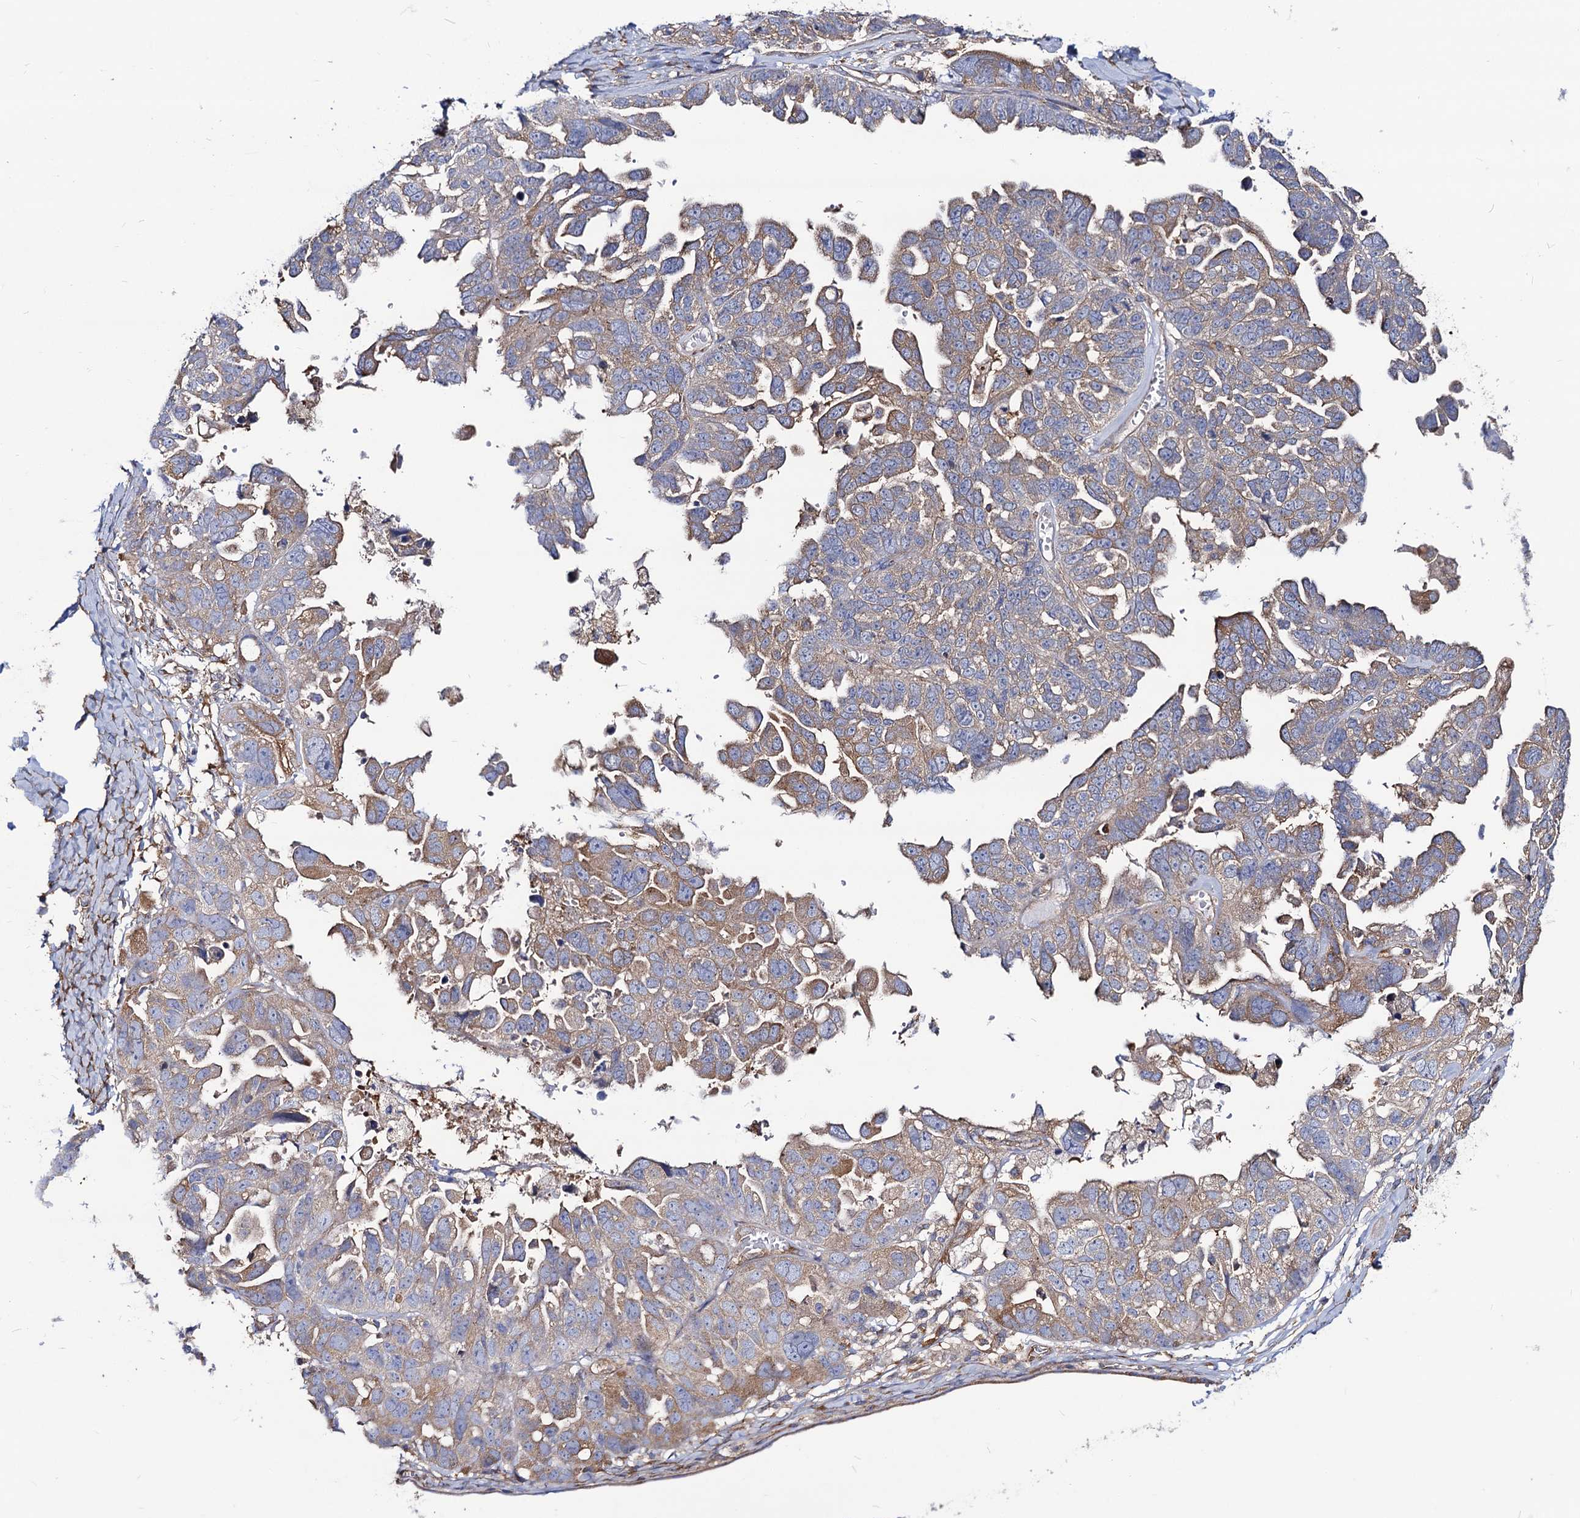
{"staining": {"intensity": "moderate", "quantity": "25%-75%", "location": "cytoplasmic/membranous"}, "tissue": "ovarian cancer", "cell_type": "Tumor cells", "image_type": "cancer", "snomed": [{"axis": "morphology", "description": "Cystadenocarcinoma, serous, NOS"}, {"axis": "topography", "description": "Ovary"}], "caption": "Immunohistochemistry (IHC) of human ovarian cancer displays medium levels of moderate cytoplasmic/membranous positivity in about 25%-75% of tumor cells.", "gene": "DYDC1", "patient": {"sex": "female", "age": 79}}